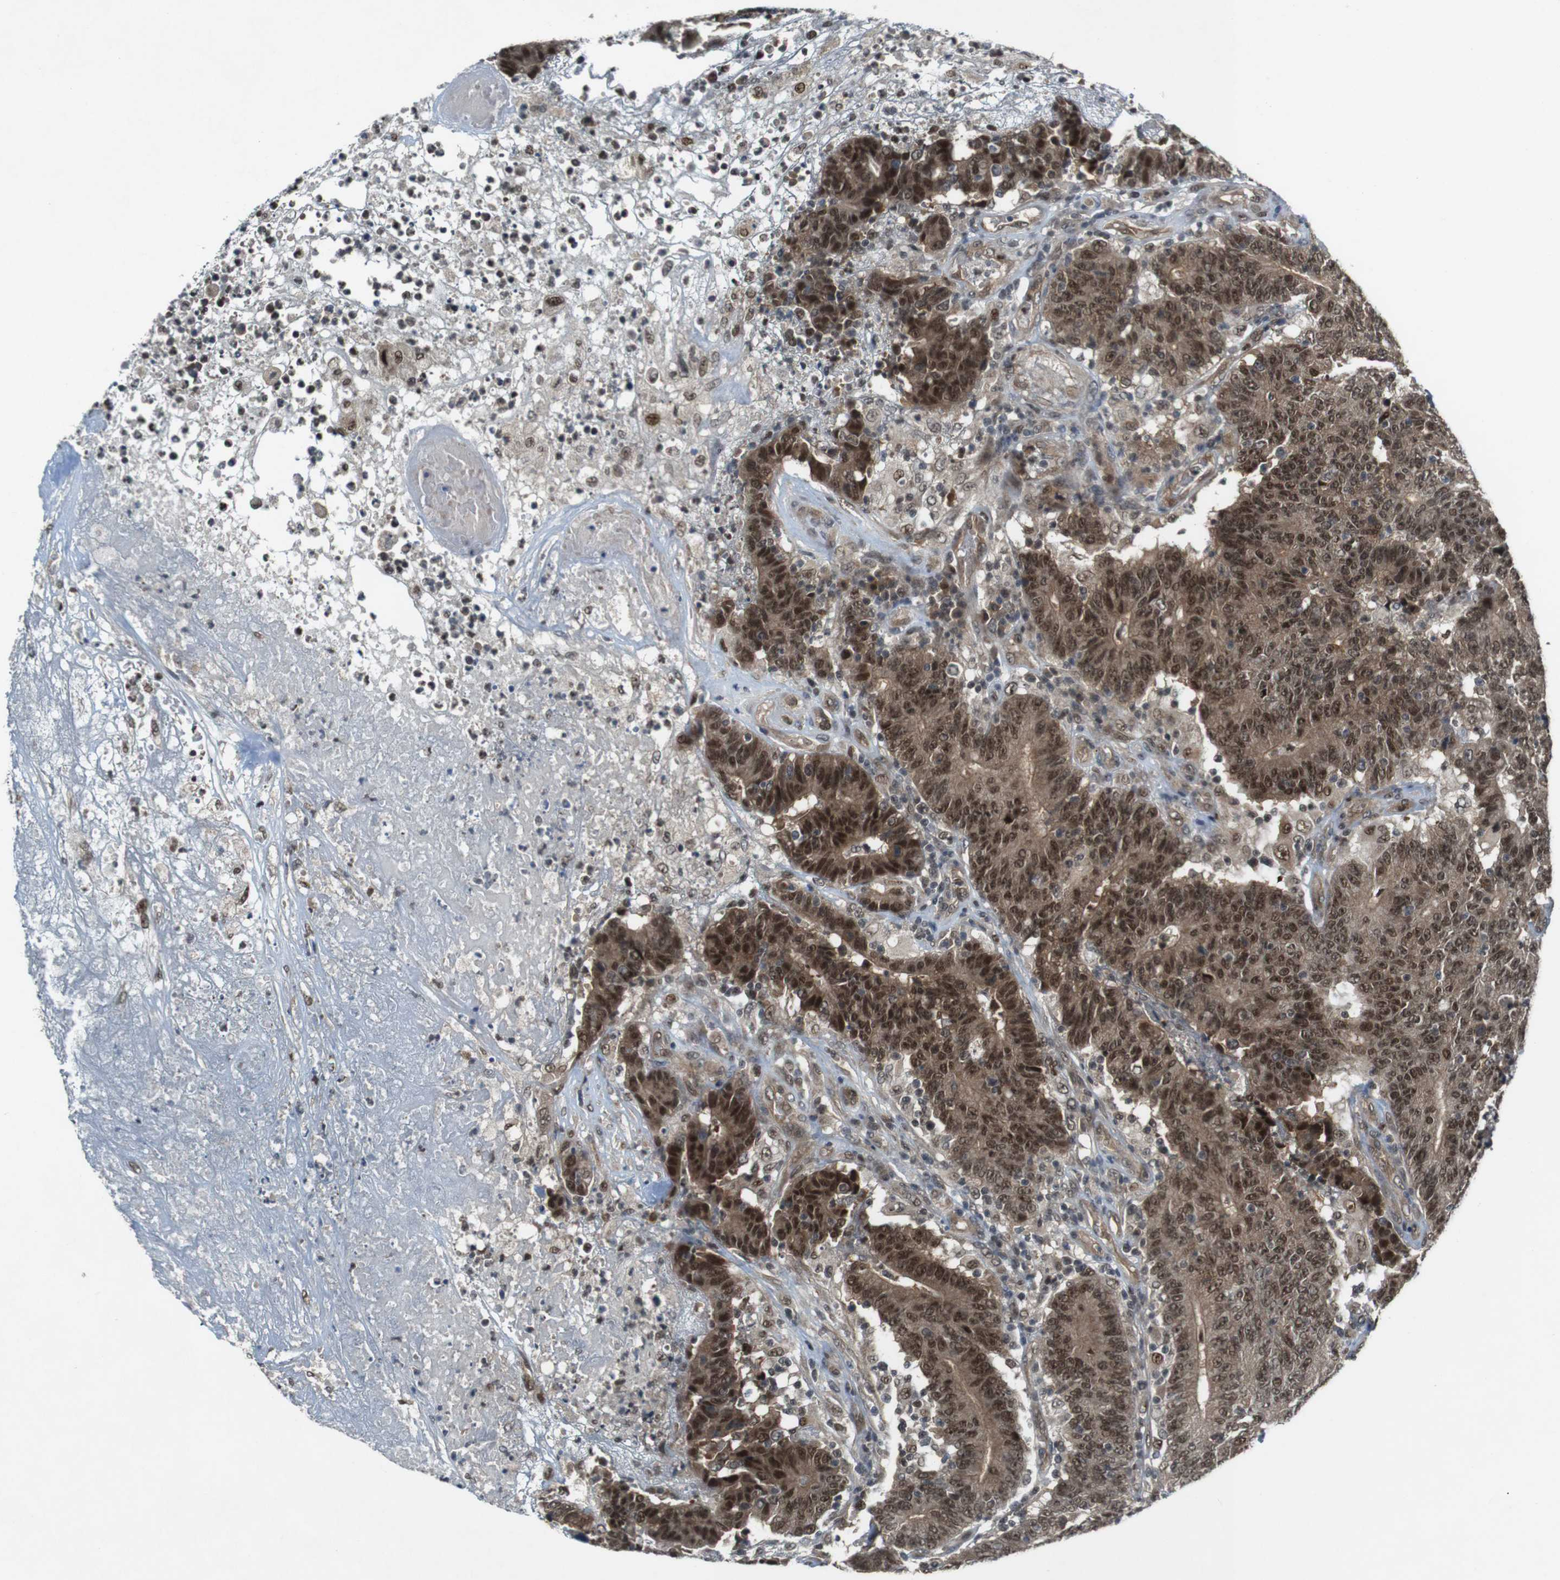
{"staining": {"intensity": "strong", "quantity": ">75%", "location": "cytoplasmic/membranous,nuclear"}, "tissue": "colorectal cancer", "cell_type": "Tumor cells", "image_type": "cancer", "snomed": [{"axis": "morphology", "description": "Normal tissue, NOS"}, {"axis": "morphology", "description": "Adenocarcinoma, NOS"}, {"axis": "topography", "description": "Colon"}], "caption": "Immunohistochemistry of human colorectal cancer exhibits high levels of strong cytoplasmic/membranous and nuclear positivity in approximately >75% of tumor cells. (DAB (3,3'-diaminobenzidine) IHC with brightfield microscopy, high magnification).", "gene": "MAPKAPK5", "patient": {"sex": "female", "age": 75}}